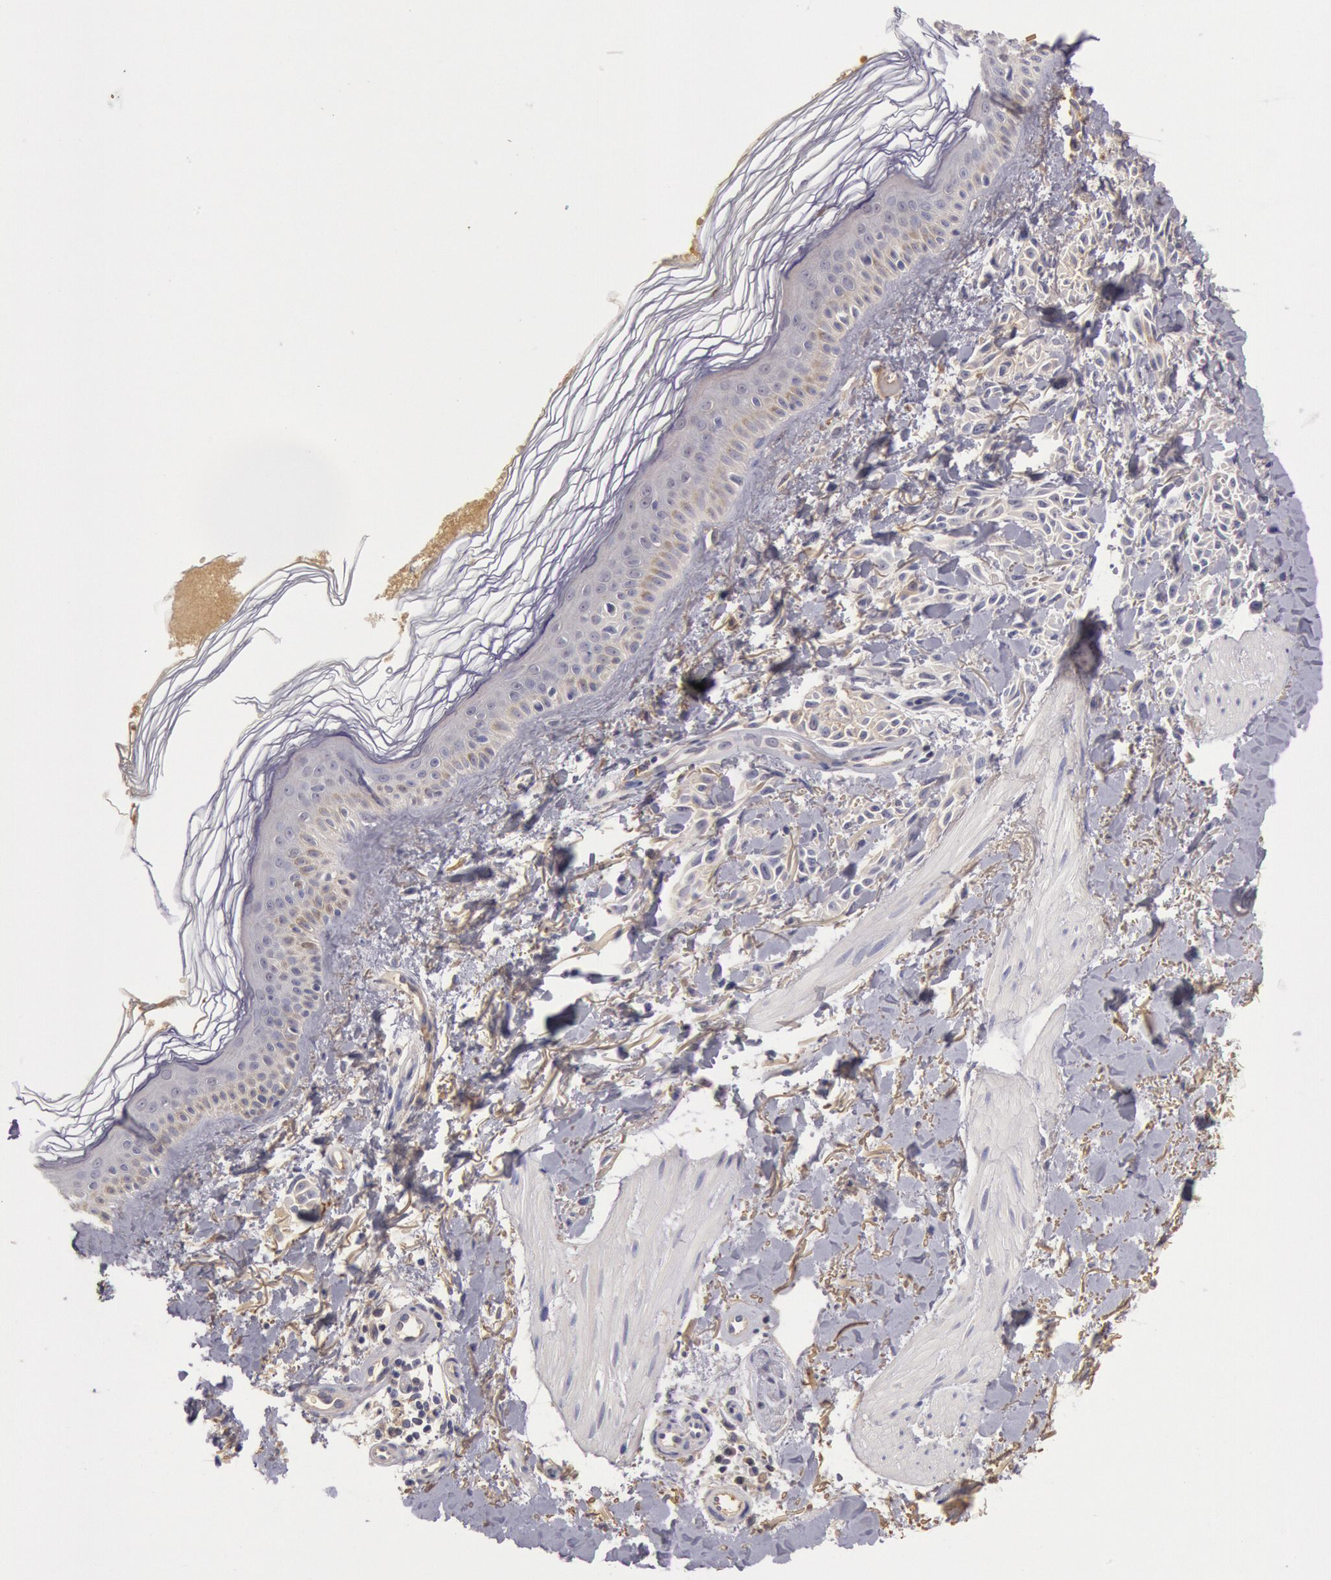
{"staining": {"intensity": "negative", "quantity": "none", "location": "none"}, "tissue": "melanoma", "cell_type": "Tumor cells", "image_type": "cancer", "snomed": [{"axis": "morphology", "description": "Malignant melanoma, NOS"}, {"axis": "topography", "description": "Skin"}], "caption": "Immunohistochemical staining of malignant melanoma demonstrates no significant positivity in tumor cells.", "gene": "C1R", "patient": {"sex": "female", "age": 73}}